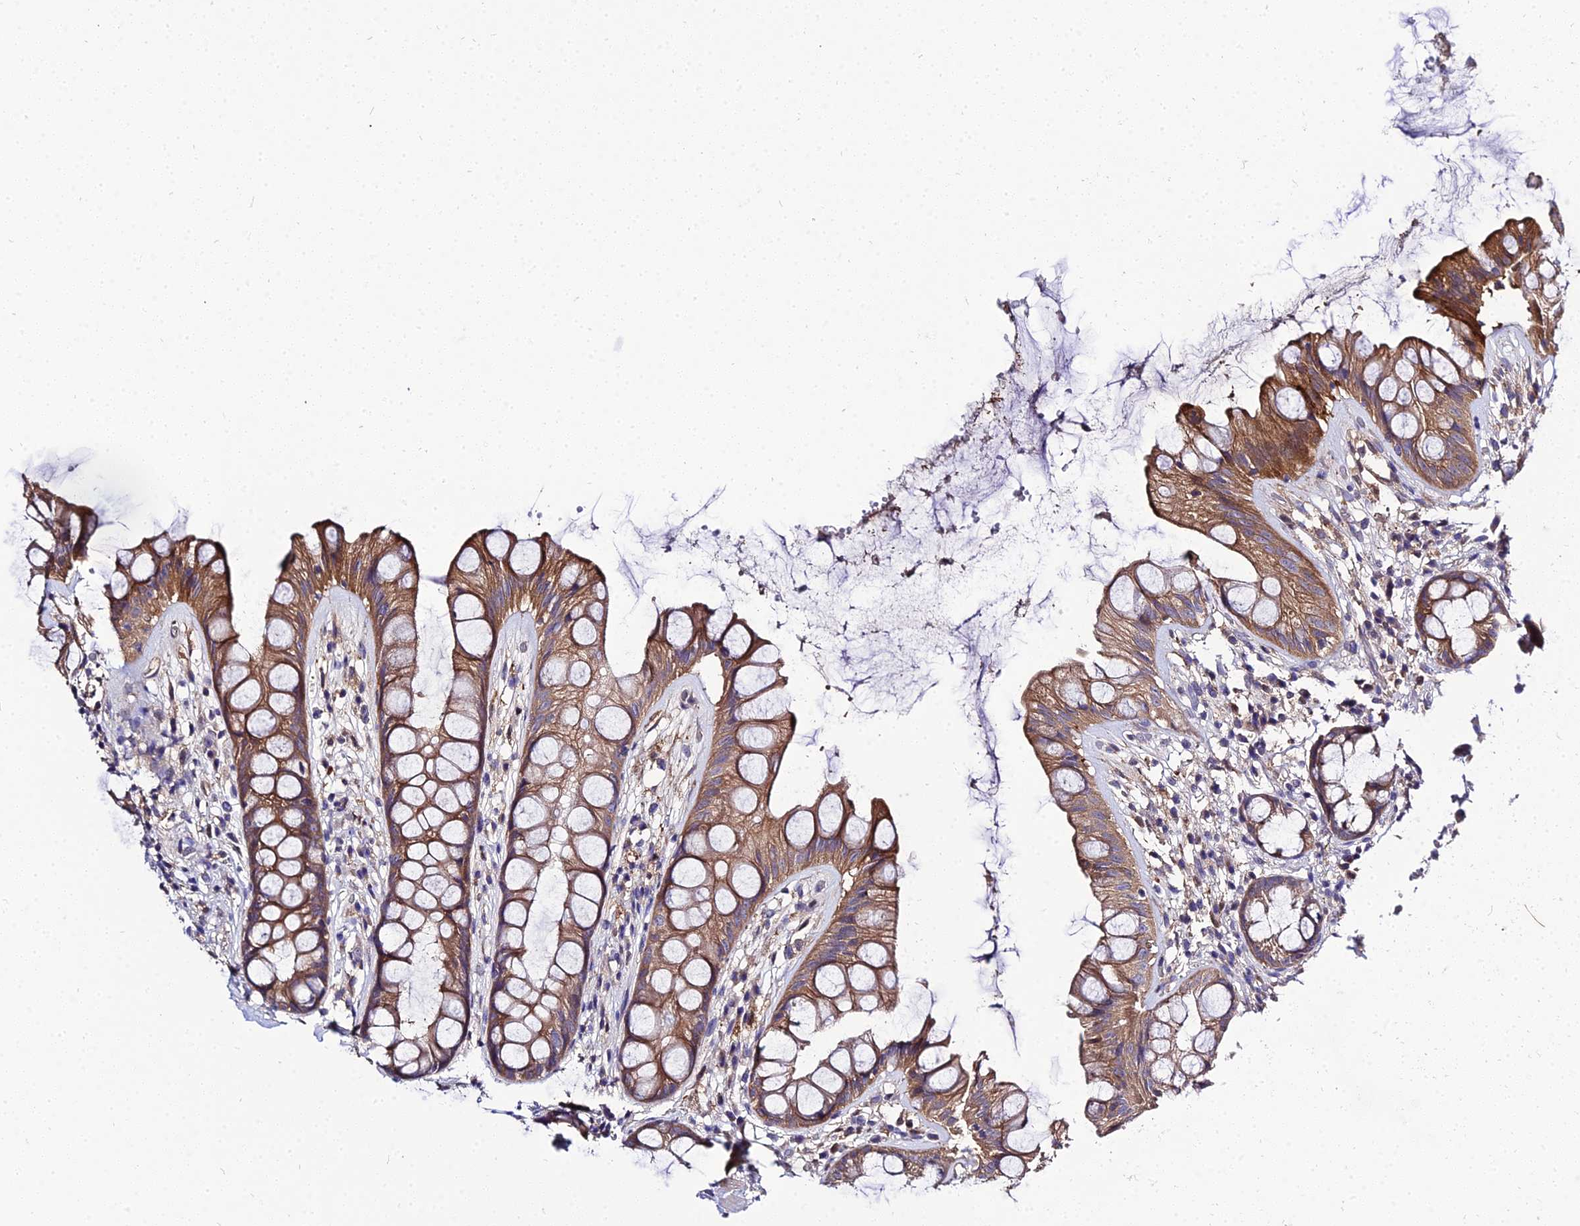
{"staining": {"intensity": "strong", "quantity": ">75%", "location": "cytoplasmic/membranous"}, "tissue": "rectum", "cell_type": "Glandular cells", "image_type": "normal", "snomed": [{"axis": "morphology", "description": "Normal tissue, NOS"}, {"axis": "topography", "description": "Rectum"}], "caption": "Immunohistochemistry histopathology image of benign rectum: human rectum stained using IHC demonstrates high levels of strong protein expression localized specifically in the cytoplasmic/membranous of glandular cells, appearing as a cytoplasmic/membranous brown color.", "gene": "C2orf69", "patient": {"sex": "male", "age": 74}}